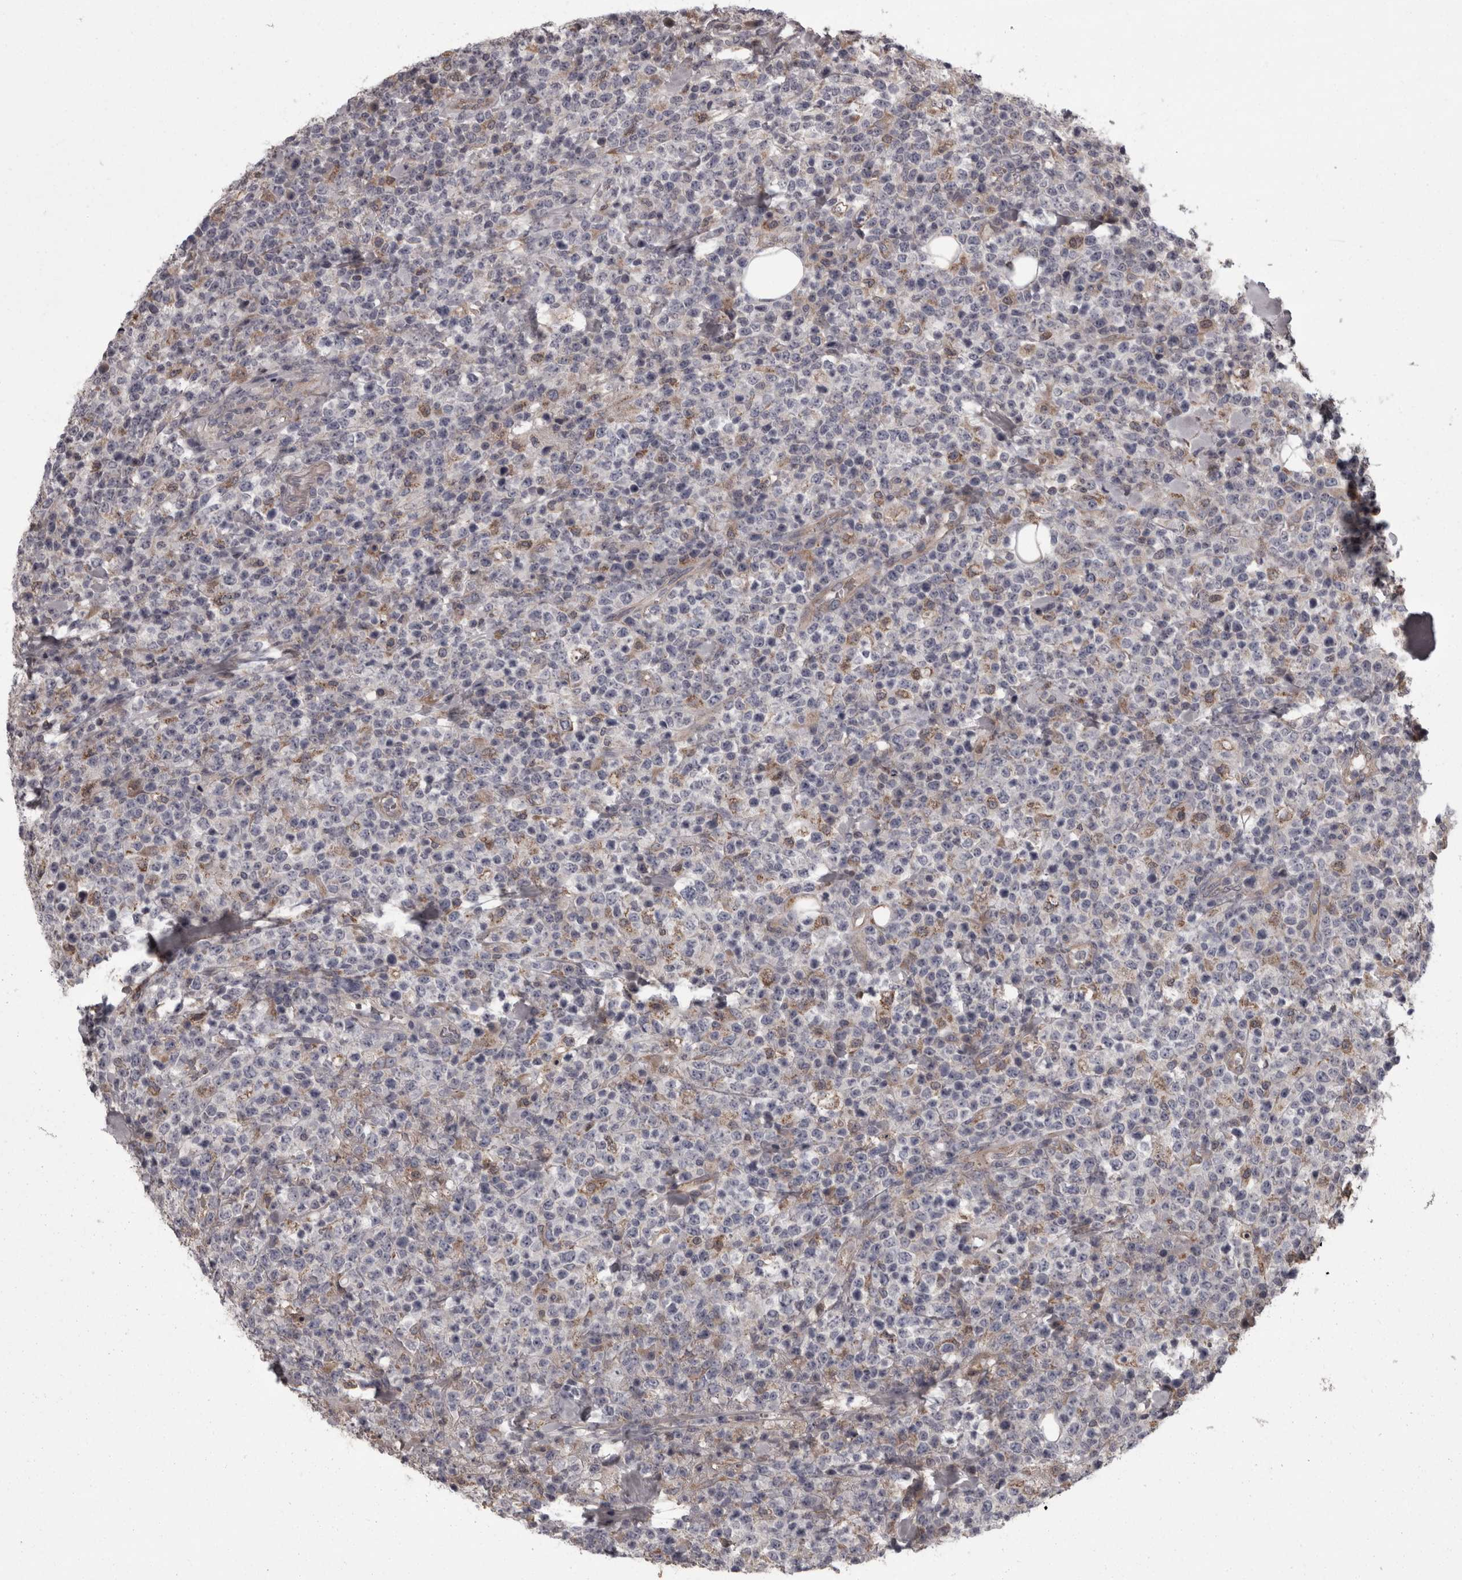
{"staining": {"intensity": "weak", "quantity": "<25%", "location": "cytoplasmic/membranous"}, "tissue": "lymphoma", "cell_type": "Tumor cells", "image_type": "cancer", "snomed": [{"axis": "morphology", "description": "Malignant lymphoma, non-Hodgkin's type, High grade"}, {"axis": "topography", "description": "Colon"}], "caption": "High magnification brightfield microscopy of lymphoma stained with DAB (brown) and counterstained with hematoxylin (blue): tumor cells show no significant expression. (Brightfield microscopy of DAB (3,3'-diaminobenzidine) immunohistochemistry (IHC) at high magnification).", "gene": "PCDH17", "patient": {"sex": "female", "age": 53}}